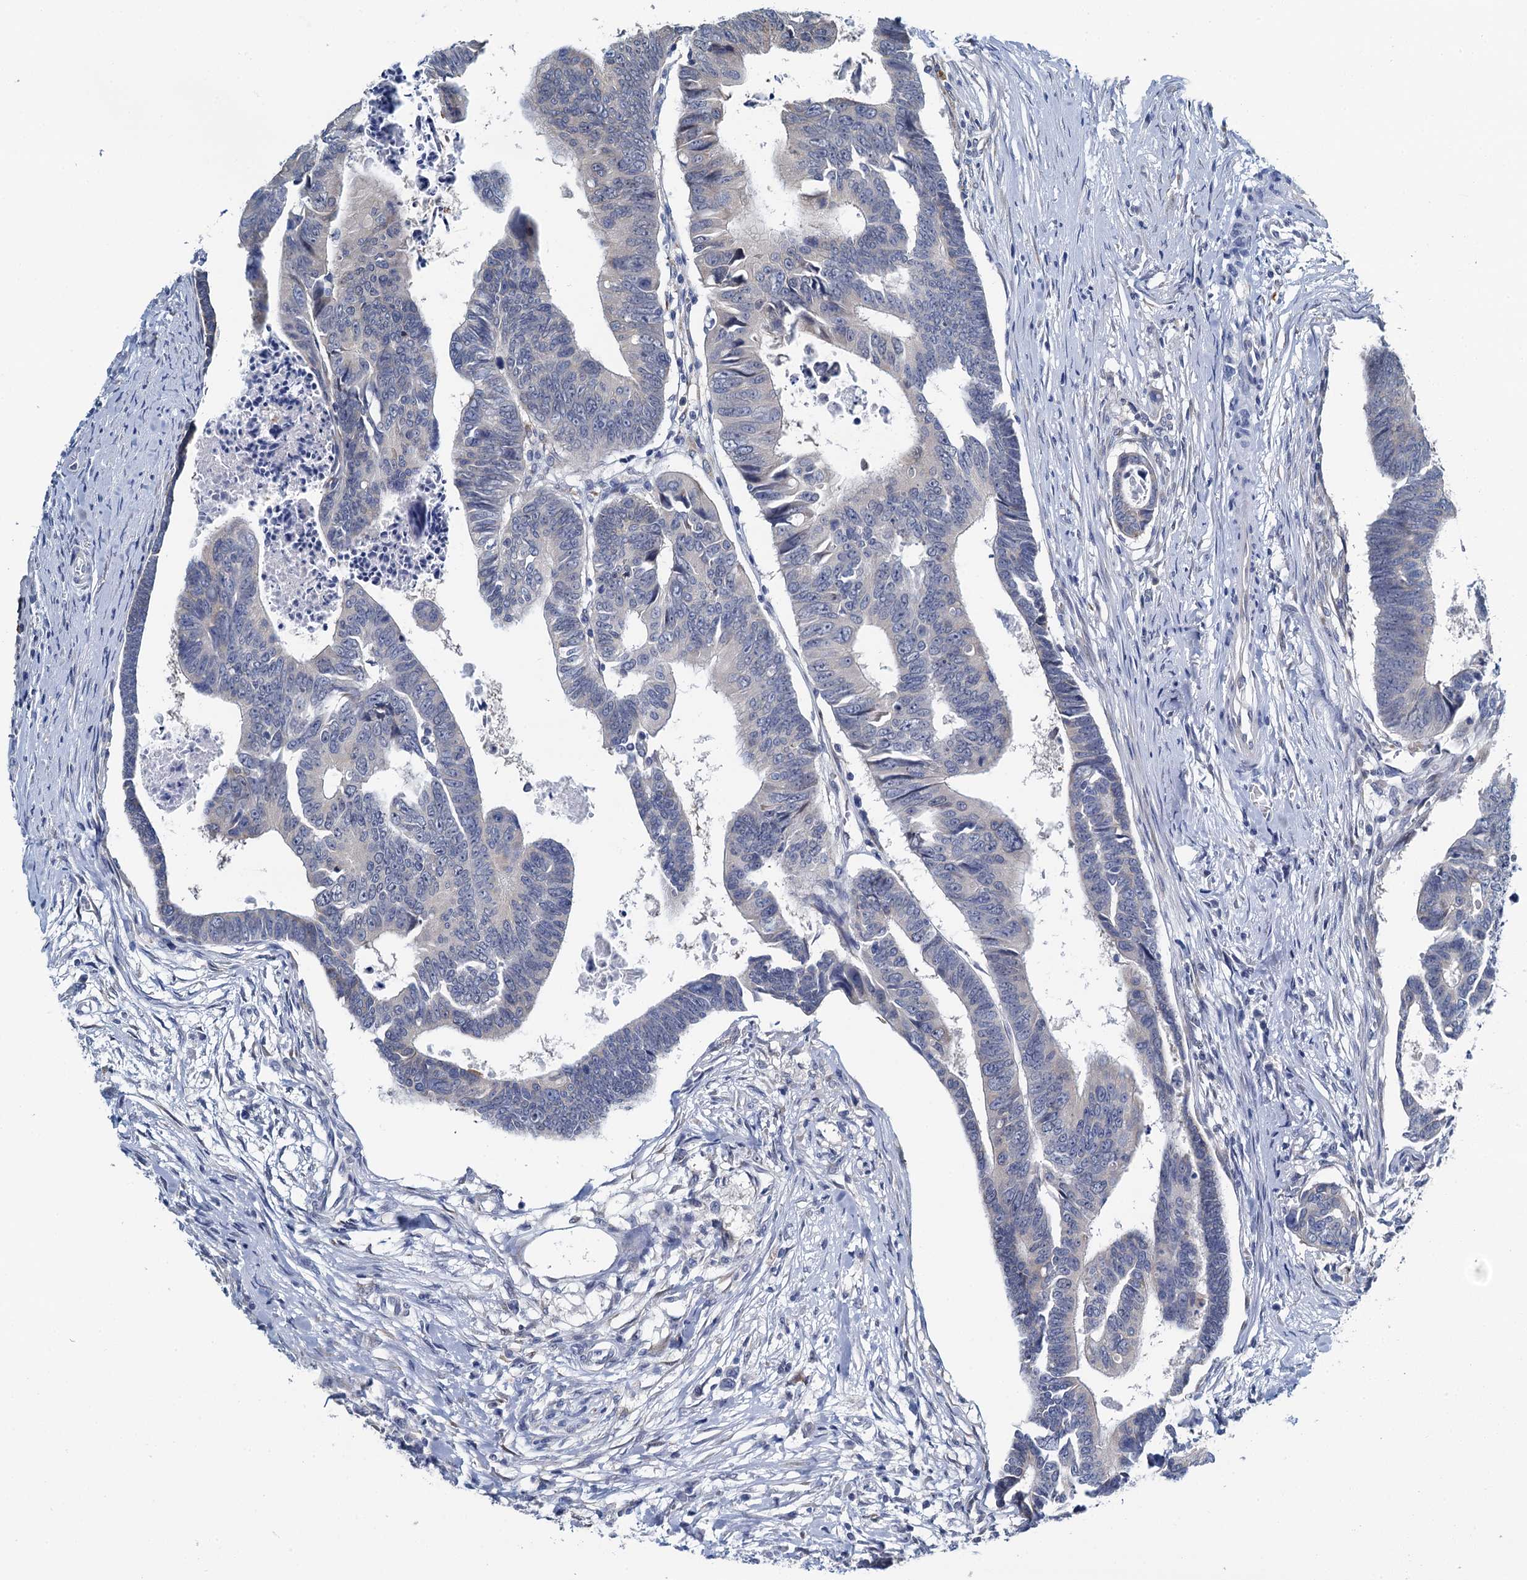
{"staining": {"intensity": "moderate", "quantity": "<25%", "location": "cytoplasmic/membranous"}, "tissue": "colorectal cancer", "cell_type": "Tumor cells", "image_type": "cancer", "snomed": [{"axis": "morphology", "description": "Adenocarcinoma, NOS"}, {"axis": "topography", "description": "Rectum"}], "caption": "This micrograph displays adenocarcinoma (colorectal) stained with immunohistochemistry to label a protein in brown. The cytoplasmic/membranous of tumor cells show moderate positivity for the protein. Nuclei are counter-stained blue.", "gene": "MIOX", "patient": {"sex": "female", "age": 65}}